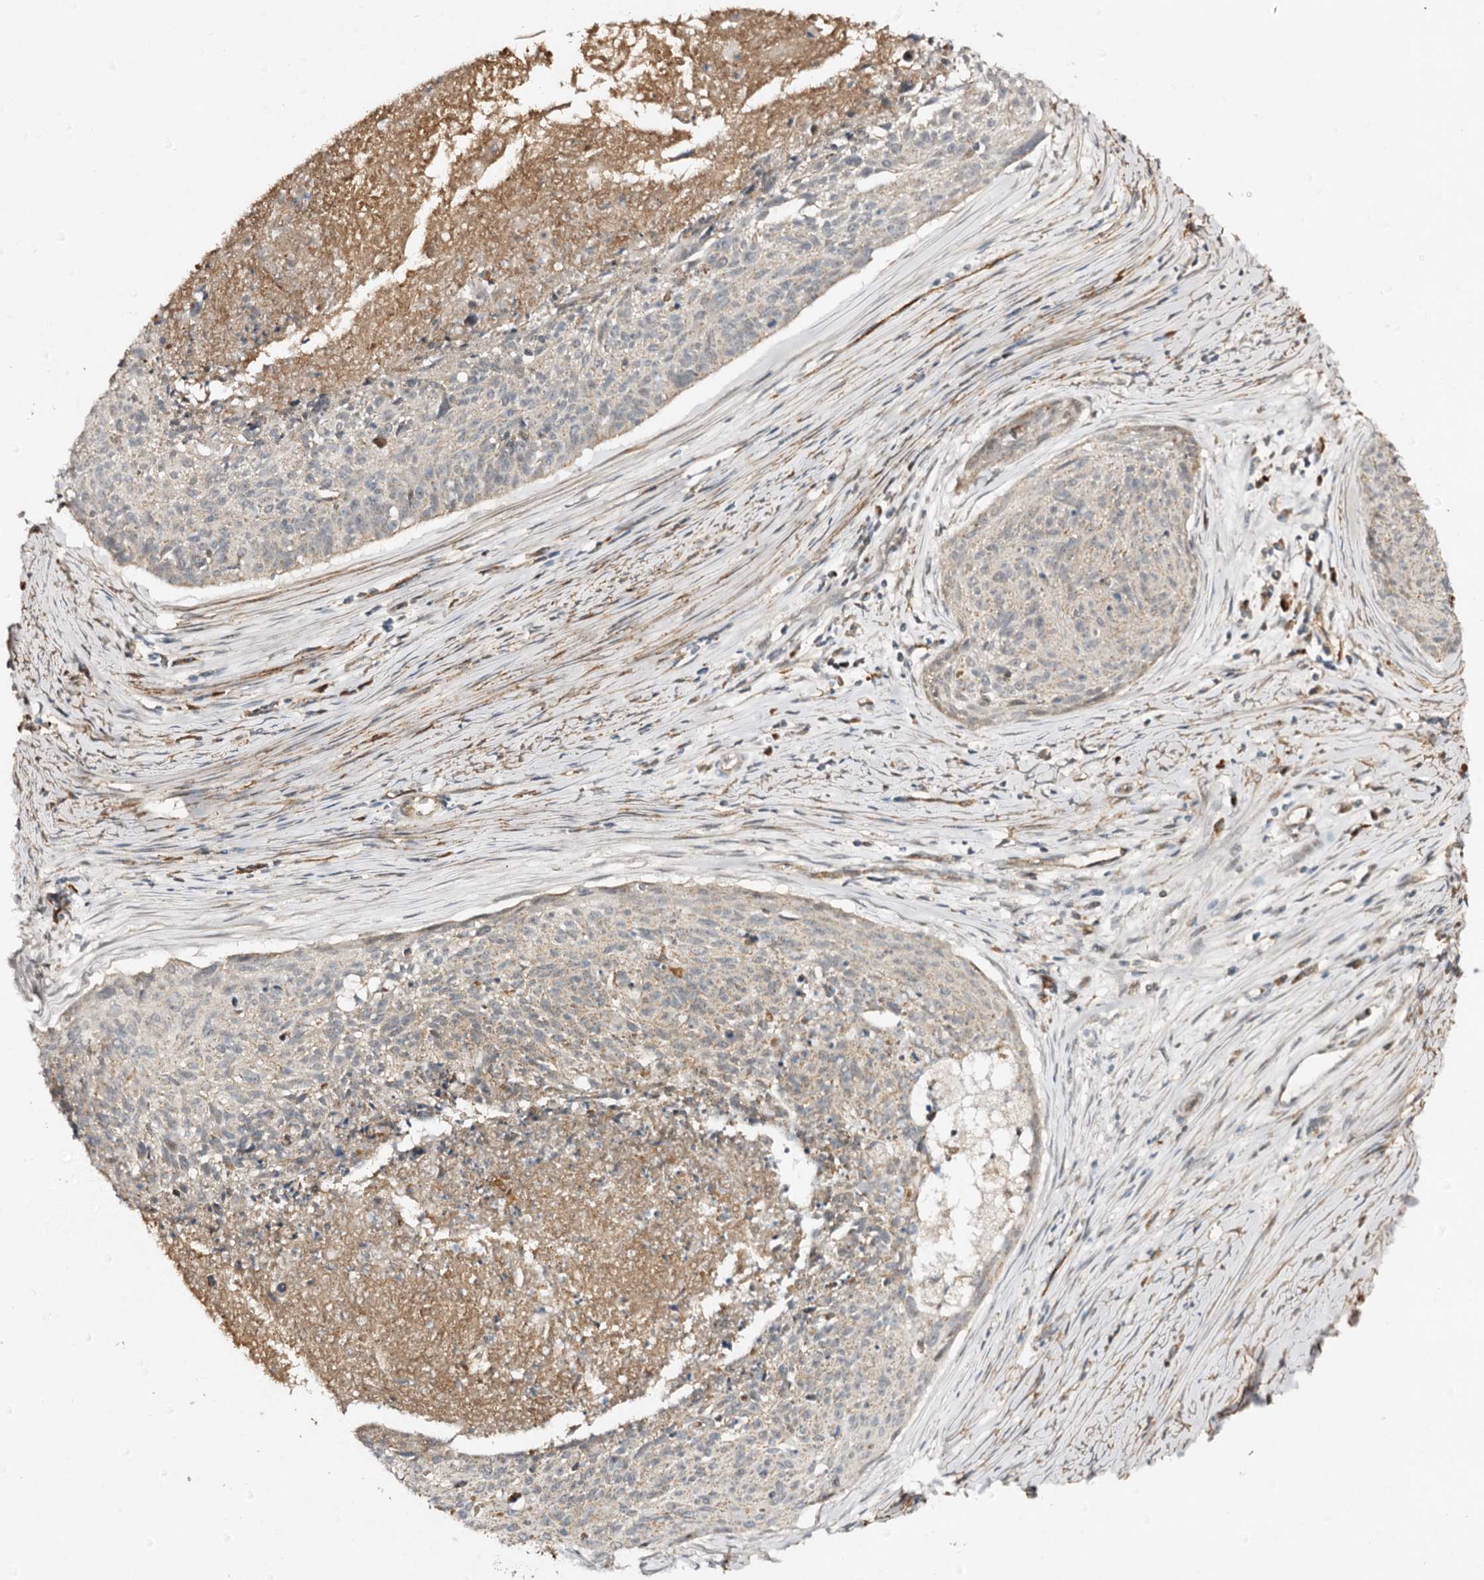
{"staining": {"intensity": "weak", "quantity": "25%-75%", "location": "cytoplasmic/membranous"}, "tissue": "cervical cancer", "cell_type": "Tumor cells", "image_type": "cancer", "snomed": [{"axis": "morphology", "description": "Squamous cell carcinoma, NOS"}, {"axis": "topography", "description": "Cervix"}], "caption": "Human cervical cancer (squamous cell carcinoma) stained for a protein (brown) reveals weak cytoplasmic/membranous positive positivity in approximately 25%-75% of tumor cells.", "gene": "CBR4", "patient": {"sex": "female", "age": 55}}